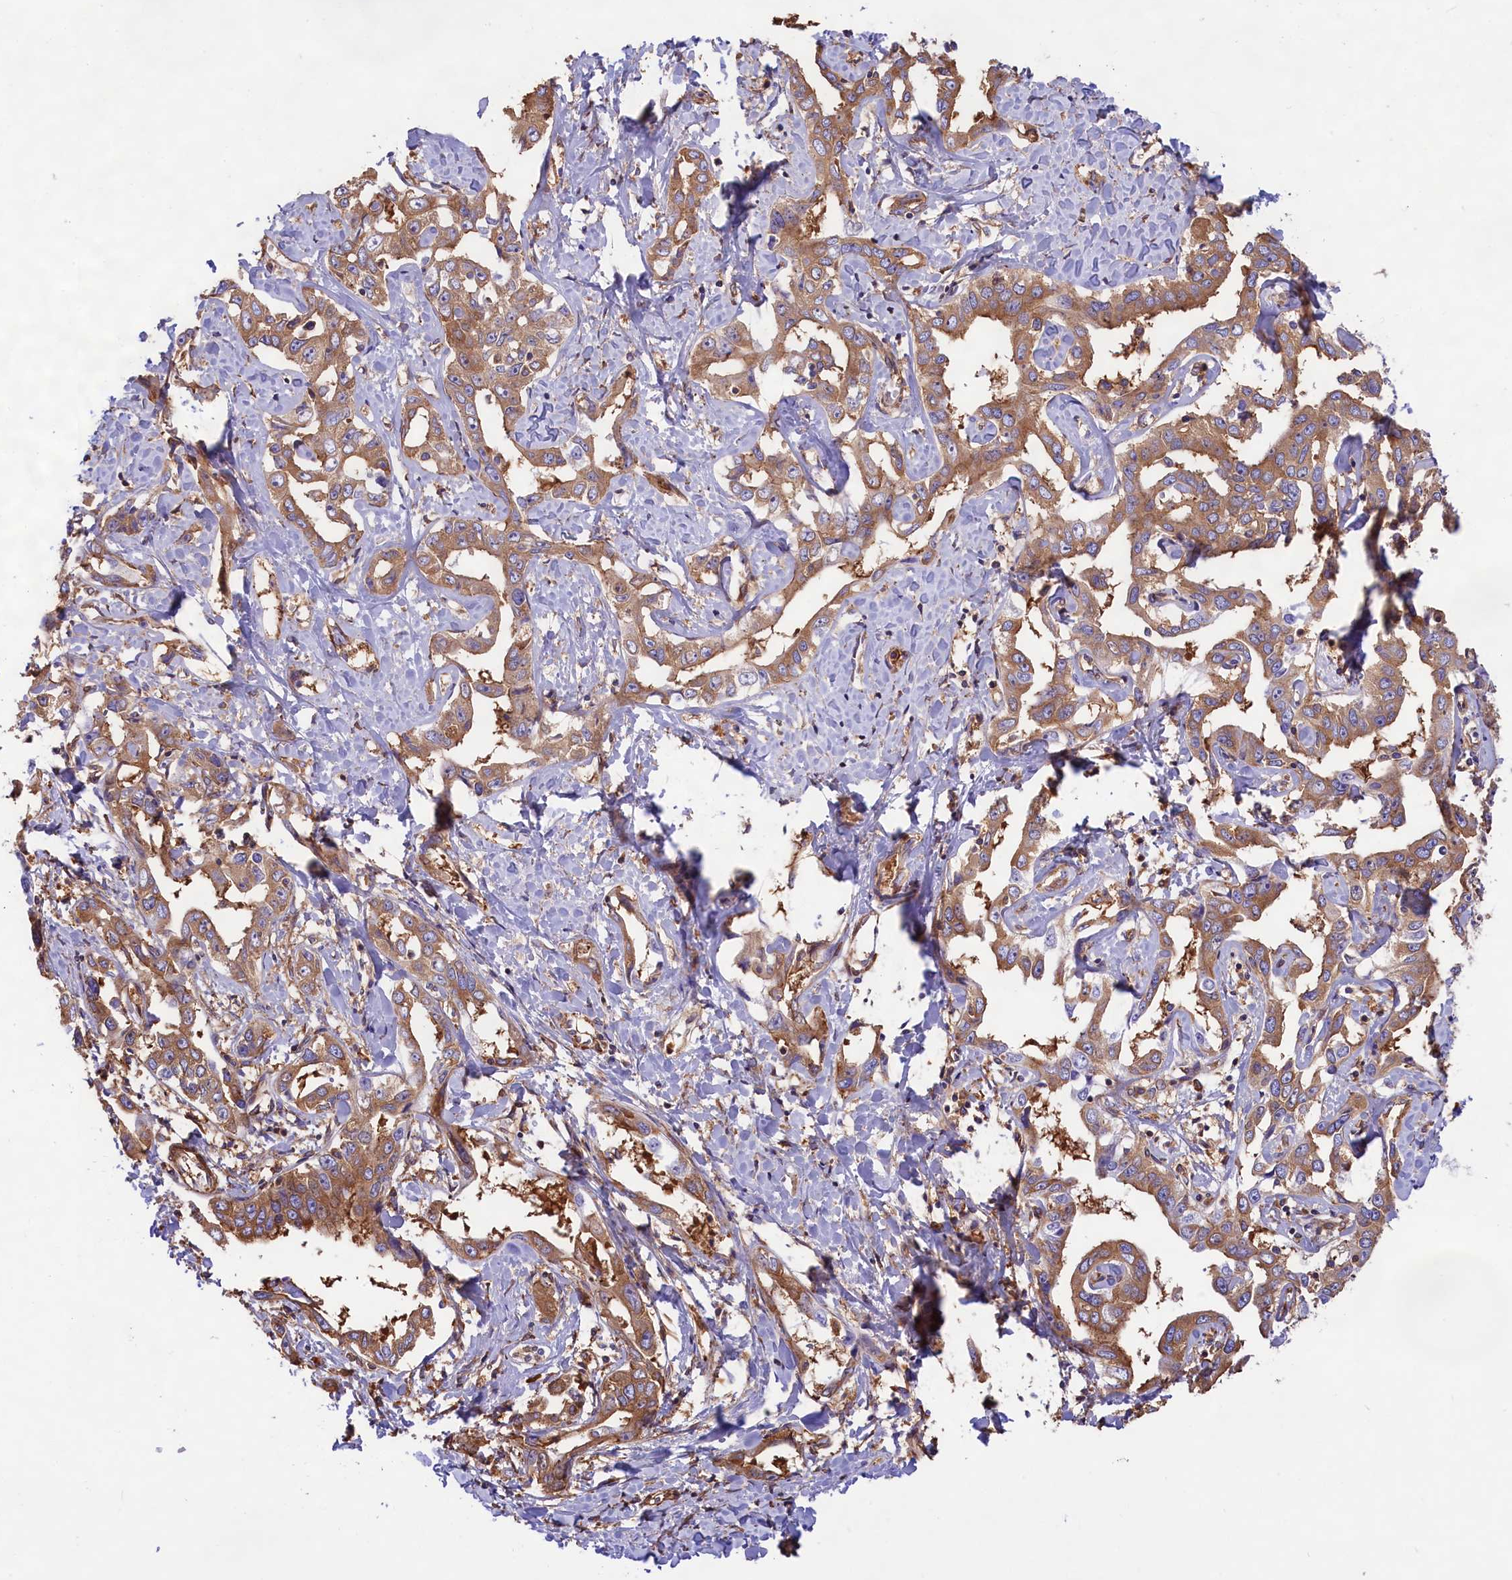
{"staining": {"intensity": "moderate", "quantity": ">75%", "location": "cytoplasmic/membranous"}, "tissue": "liver cancer", "cell_type": "Tumor cells", "image_type": "cancer", "snomed": [{"axis": "morphology", "description": "Cholangiocarcinoma"}, {"axis": "topography", "description": "Liver"}], "caption": "A micrograph of liver cholangiocarcinoma stained for a protein shows moderate cytoplasmic/membranous brown staining in tumor cells.", "gene": "GYS1", "patient": {"sex": "male", "age": 59}}